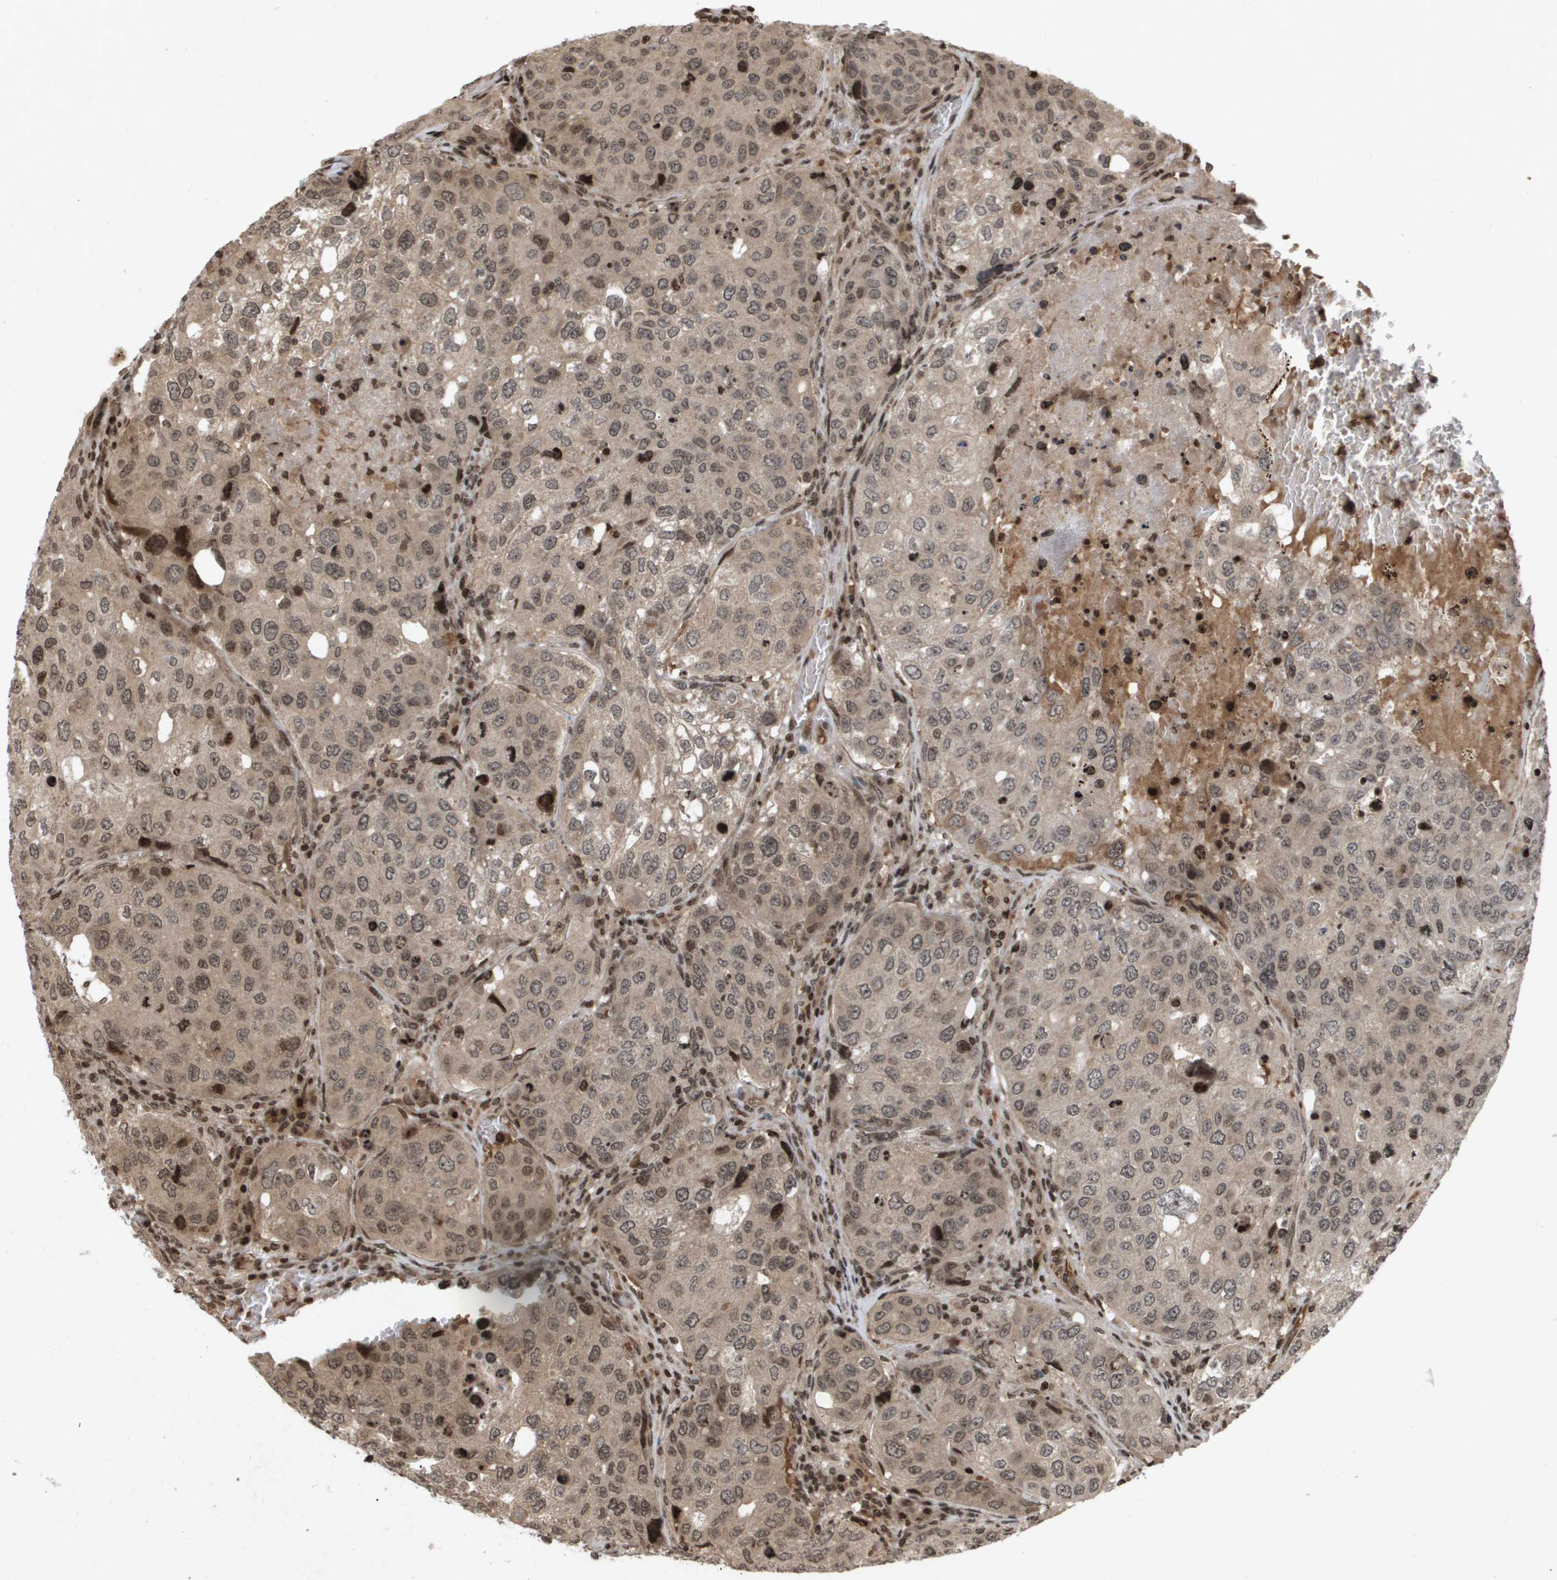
{"staining": {"intensity": "weak", "quantity": ">75%", "location": "cytoplasmic/membranous"}, "tissue": "urothelial cancer", "cell_type": "Tumor cells", "image_type": "cancer", "snomed": [{"axis": "morphology", "description": "Urothelial carcinoma, High grade"}, {"axis": "topography", "description": "Lymph node"}, {"axis": "topography", "description": "Urinary bladder"}], "caption": "Protein positivity by immunohistochemistry (IHC) displays weak cytoplasmic/membranous staining in approximately >75% of tumor cells in urothelial cancer. The protein of interest is stained brown, and the nuclei are stained in blue (DAB (3,3'-diaminobenzidine) IHC with brightfield microscopy, high magnification).", "gene": "HSPA6", "patient": {"sex": "male", "age": 51}}